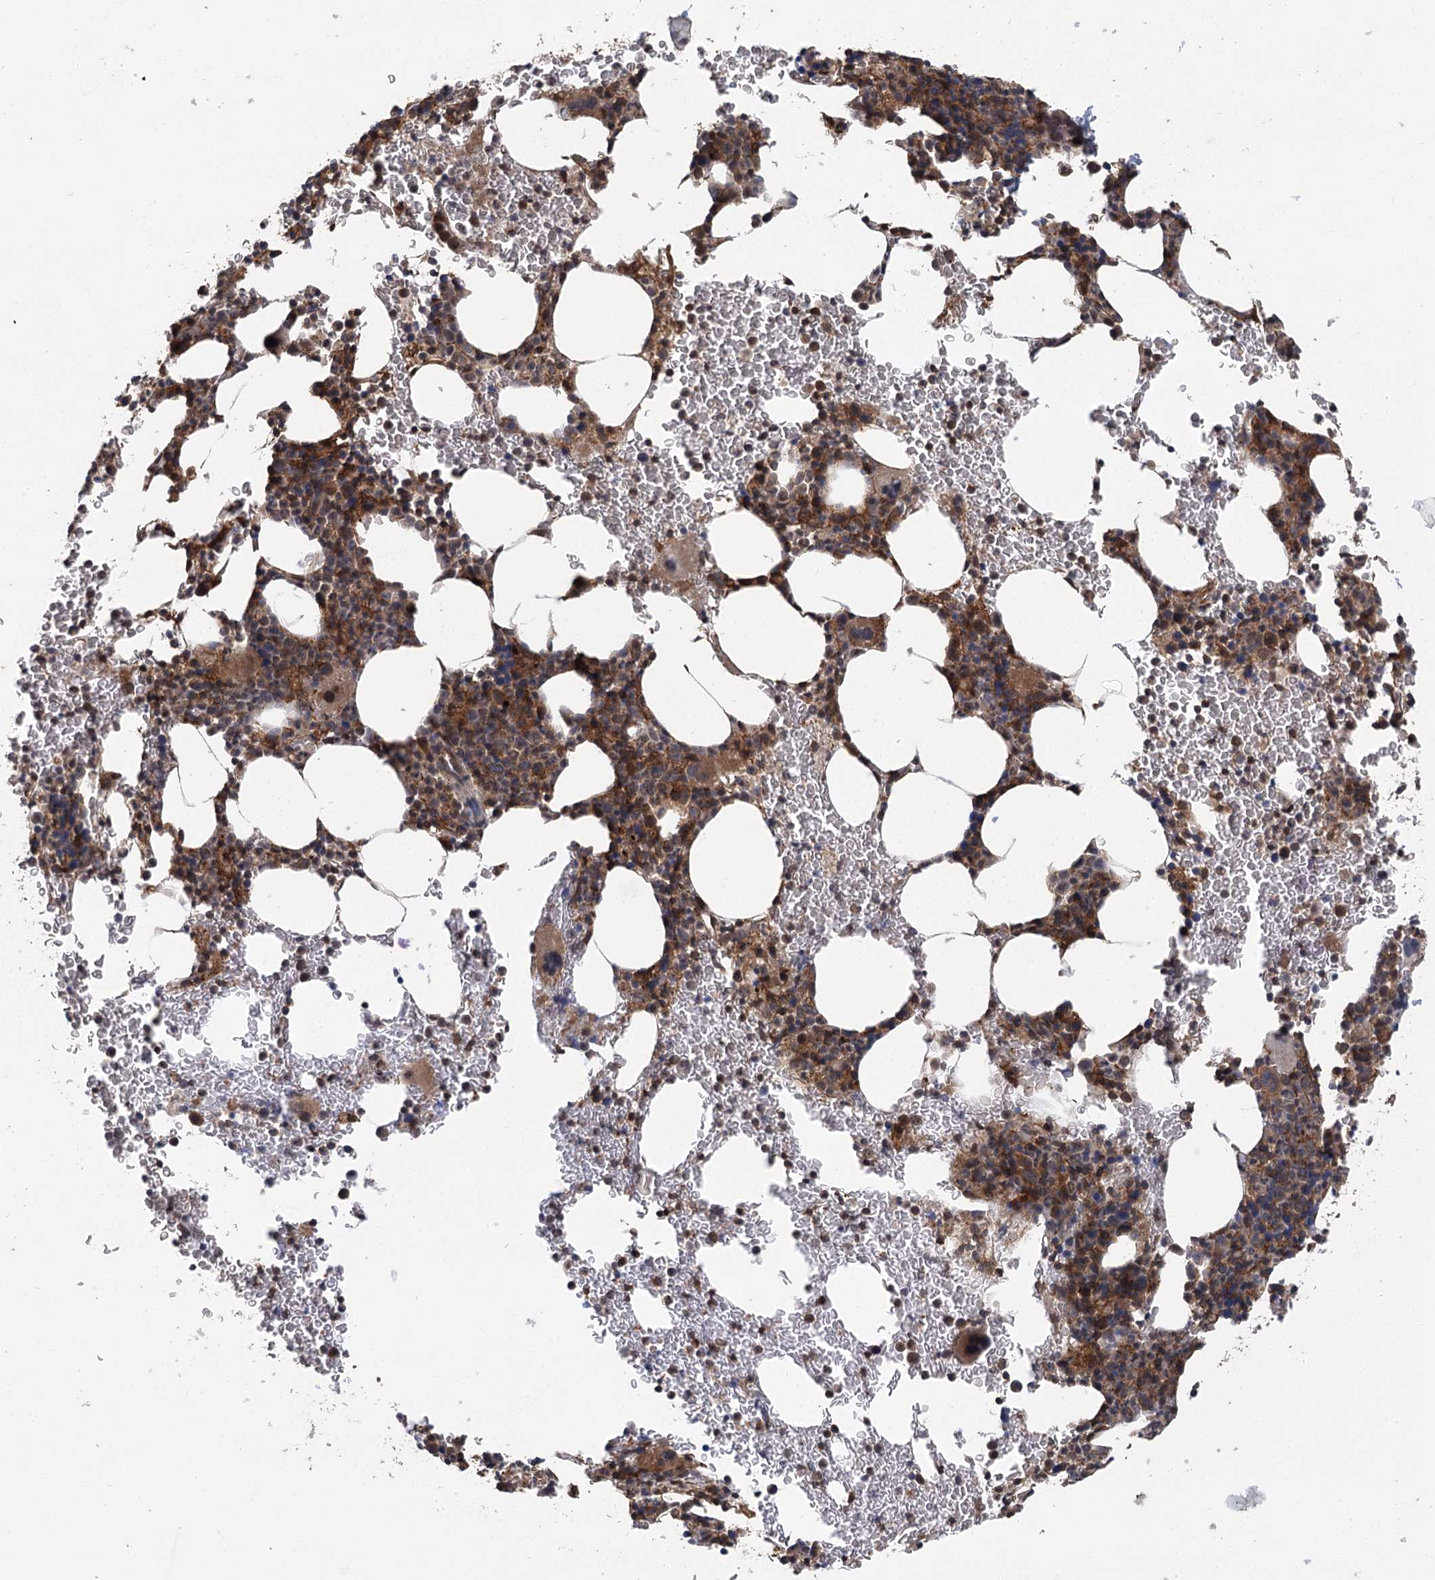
{"staining": {"intensity": "moderate", "quantity": "25%-75%", "location": "cytoplasmic/membranous"}, "tissue": "bone marrow", "cell_type": "Hematopoietic cells", "image_type": "normal", "snomed": [{"axis": "morphology", "description": "Normal tissue, NOS"}, {"axis": "topography", "description": "Bone marrow"}], "caption": "The photomicrograph shows a brown stain indicating the presence of a protein in the cytoplasmic/membranous of hematopoietic cells in bone marrow. (DAB (3,3'-diaminobenzidine) IHC, brown staining for protein, blue staining for nuclei).", "gene": "C12orf4", "patient": {"sex": "male", "age": 79}}